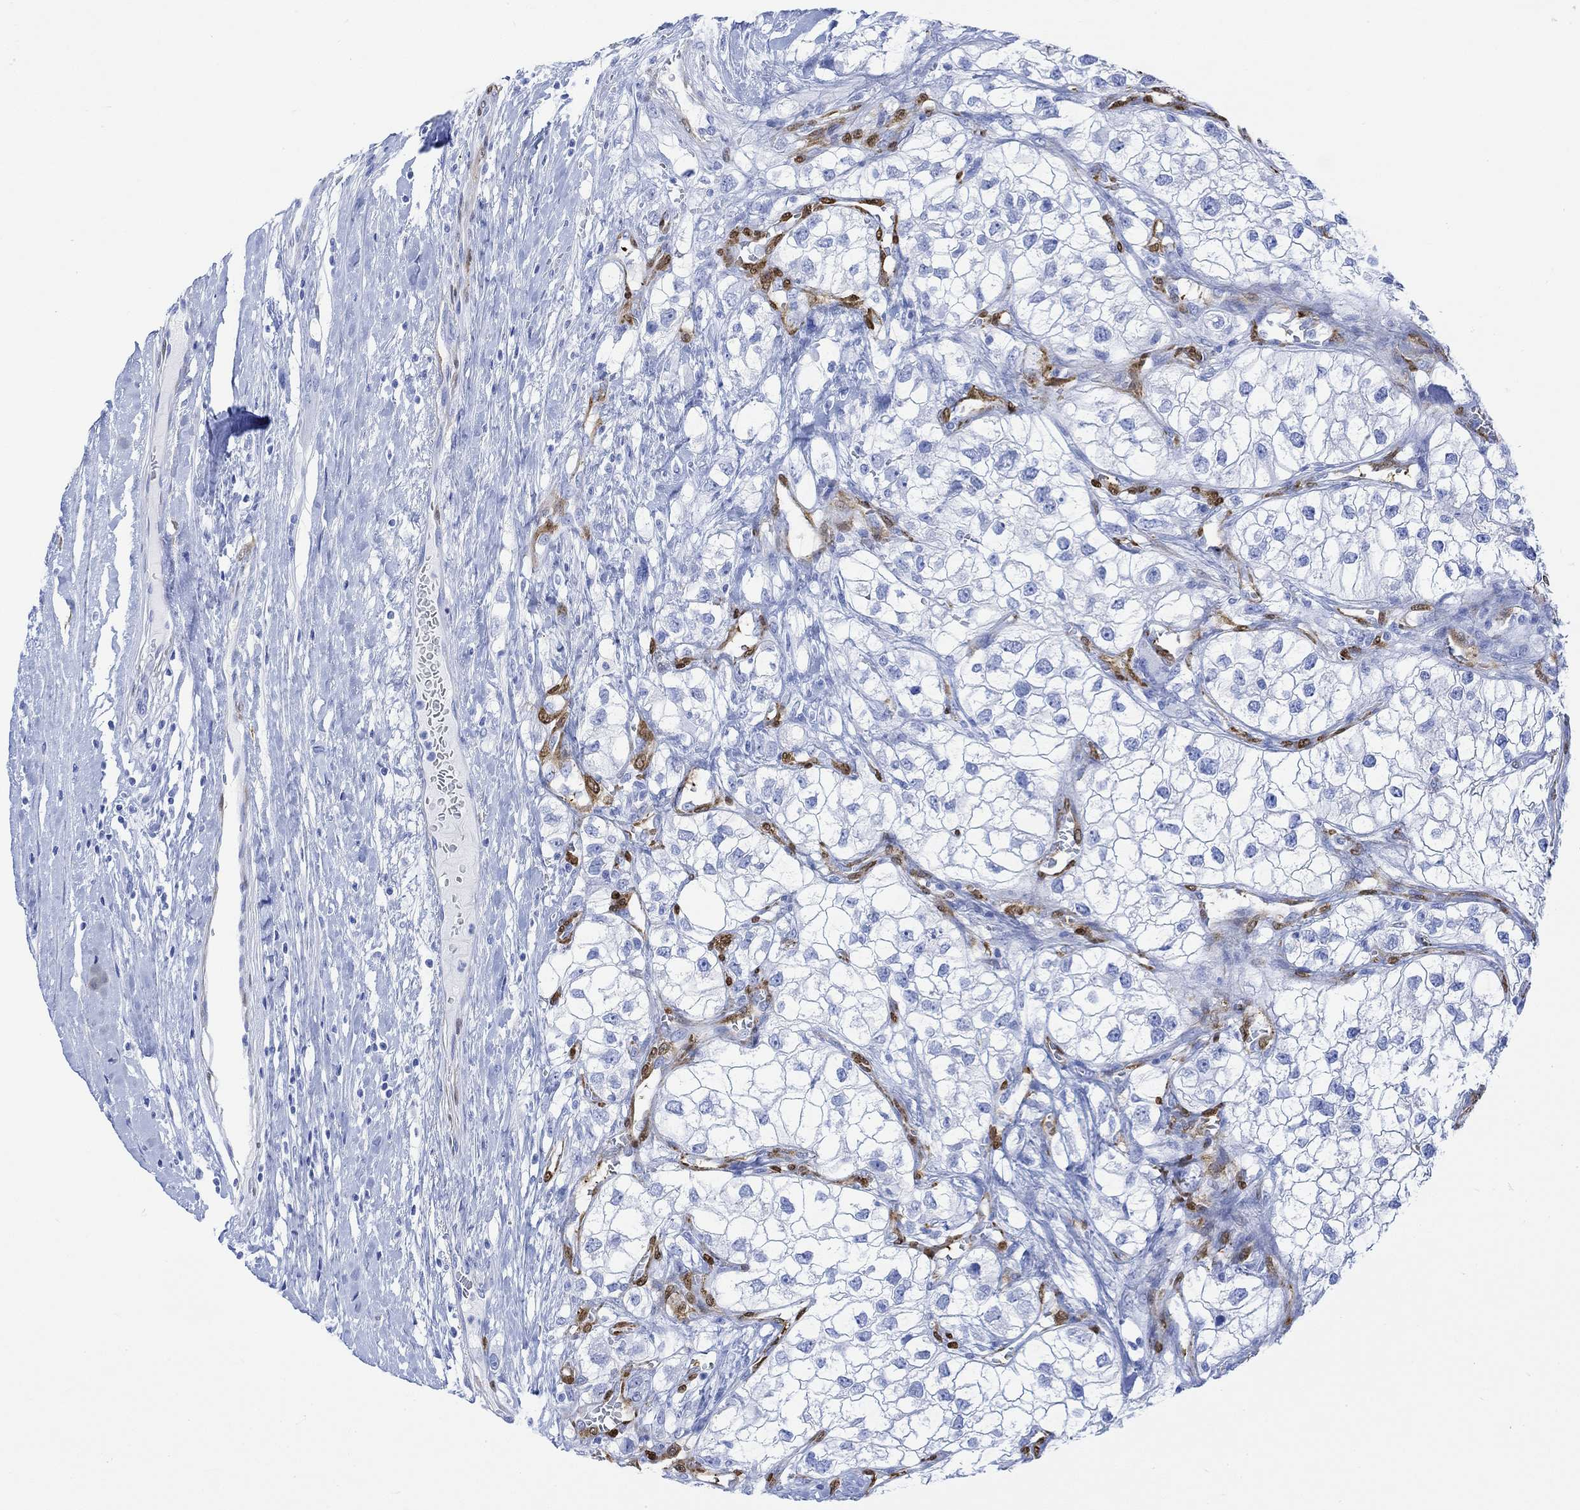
{"staining": {"intensity": "negative", "quantity": "none", "location": "none"}, "tissue": "renal cancer", "cell_type": "Tumor cells", "image_type": "cancer", "snomed": [{"axis": "morphology", "description": "Adenocarcinoma, NOS"}, {"axis": "topography", "description": "Kidney"}], "caption": "Photomicrograph shows no protein staining in tumor cells of renal cancer (adenocarcinoma) tissue. (Stains: DAB immunohistochemistry with hematoxylin counter stain, Microscopy: brightfield microscopy at high magnification).", "gene": "TPPP3", "patient": {"sex": "male", "age": 59}}